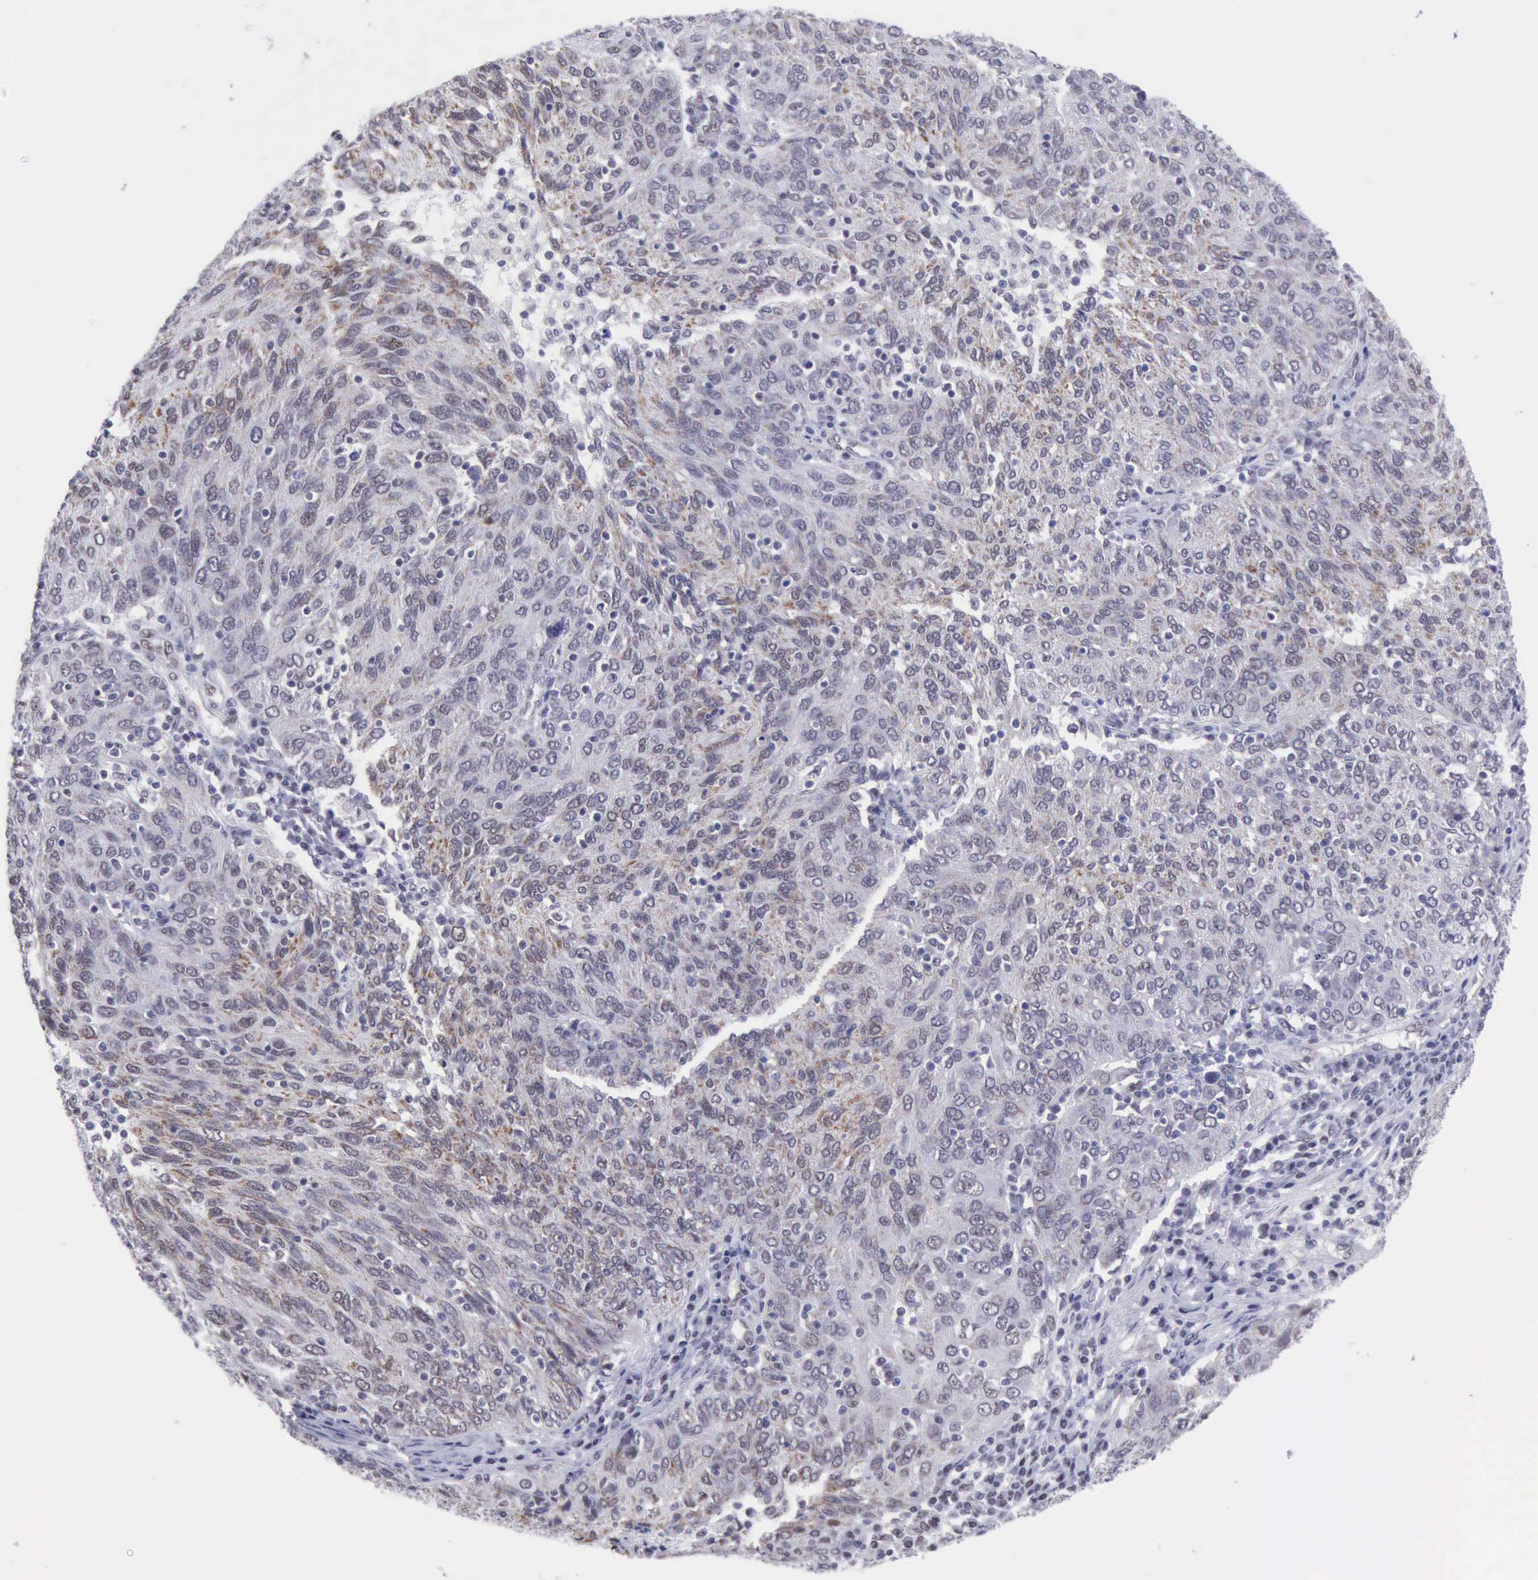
{"staining": {"intensity": "weak", "quantity": "<25%", "location": "cytoplasmic/membranous"}, "tissue": "ovarian cancer", "cell_type": "Tumor cells", "image_type": "cancer", "snomed": [{"axis": "morphology", "description": "Carcinoma, endometroid"}, {"axis": "topography", "description": "Ovary"}], "caption": "Protein analysis of endometroid carcinoma (ovarian) demonstrates no significant staining in tumor cells.", "gene": "ERCC4", "patient": {"sex": "female", "age": 50}}